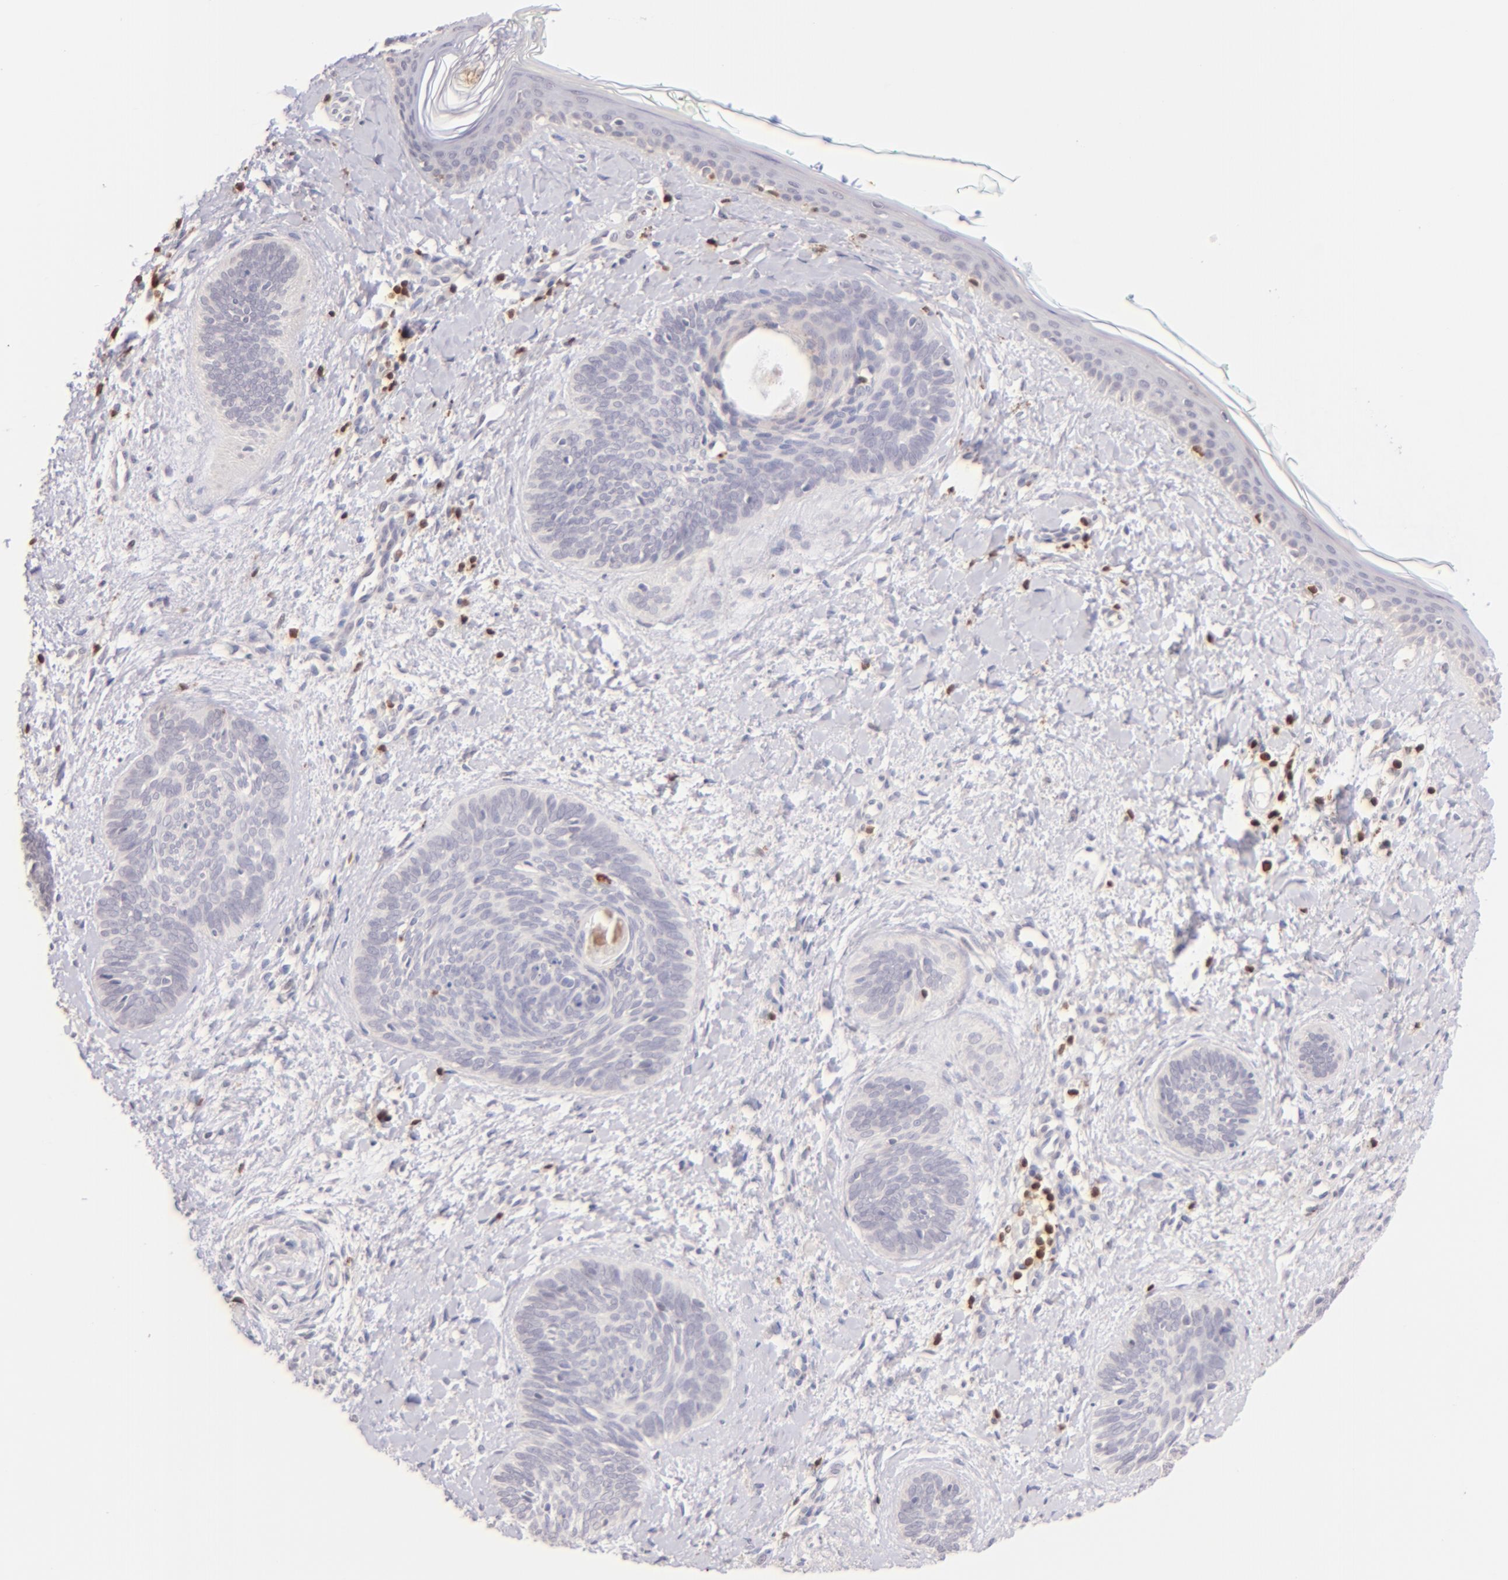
{"staining": {"intensity": "negative", "quantity": "none", "location": "none"}, "tissue": "skin cancer", "cell_type": "Tumor cells", "image_type": "cancer", "snomed": [{"axis": "morphology", "description": "Basal cell carcinoma"}, {"axis": "topography", "description": "Skin"}], "caption": "IHC of human skin cancer (basal cell carcinoma) exhibits no expression in tumor cells. (DAB immunohistochemistry (IHC), high magnification).", "gene": "ZAP70", "patient": {"sex": "female", "age": 81}}